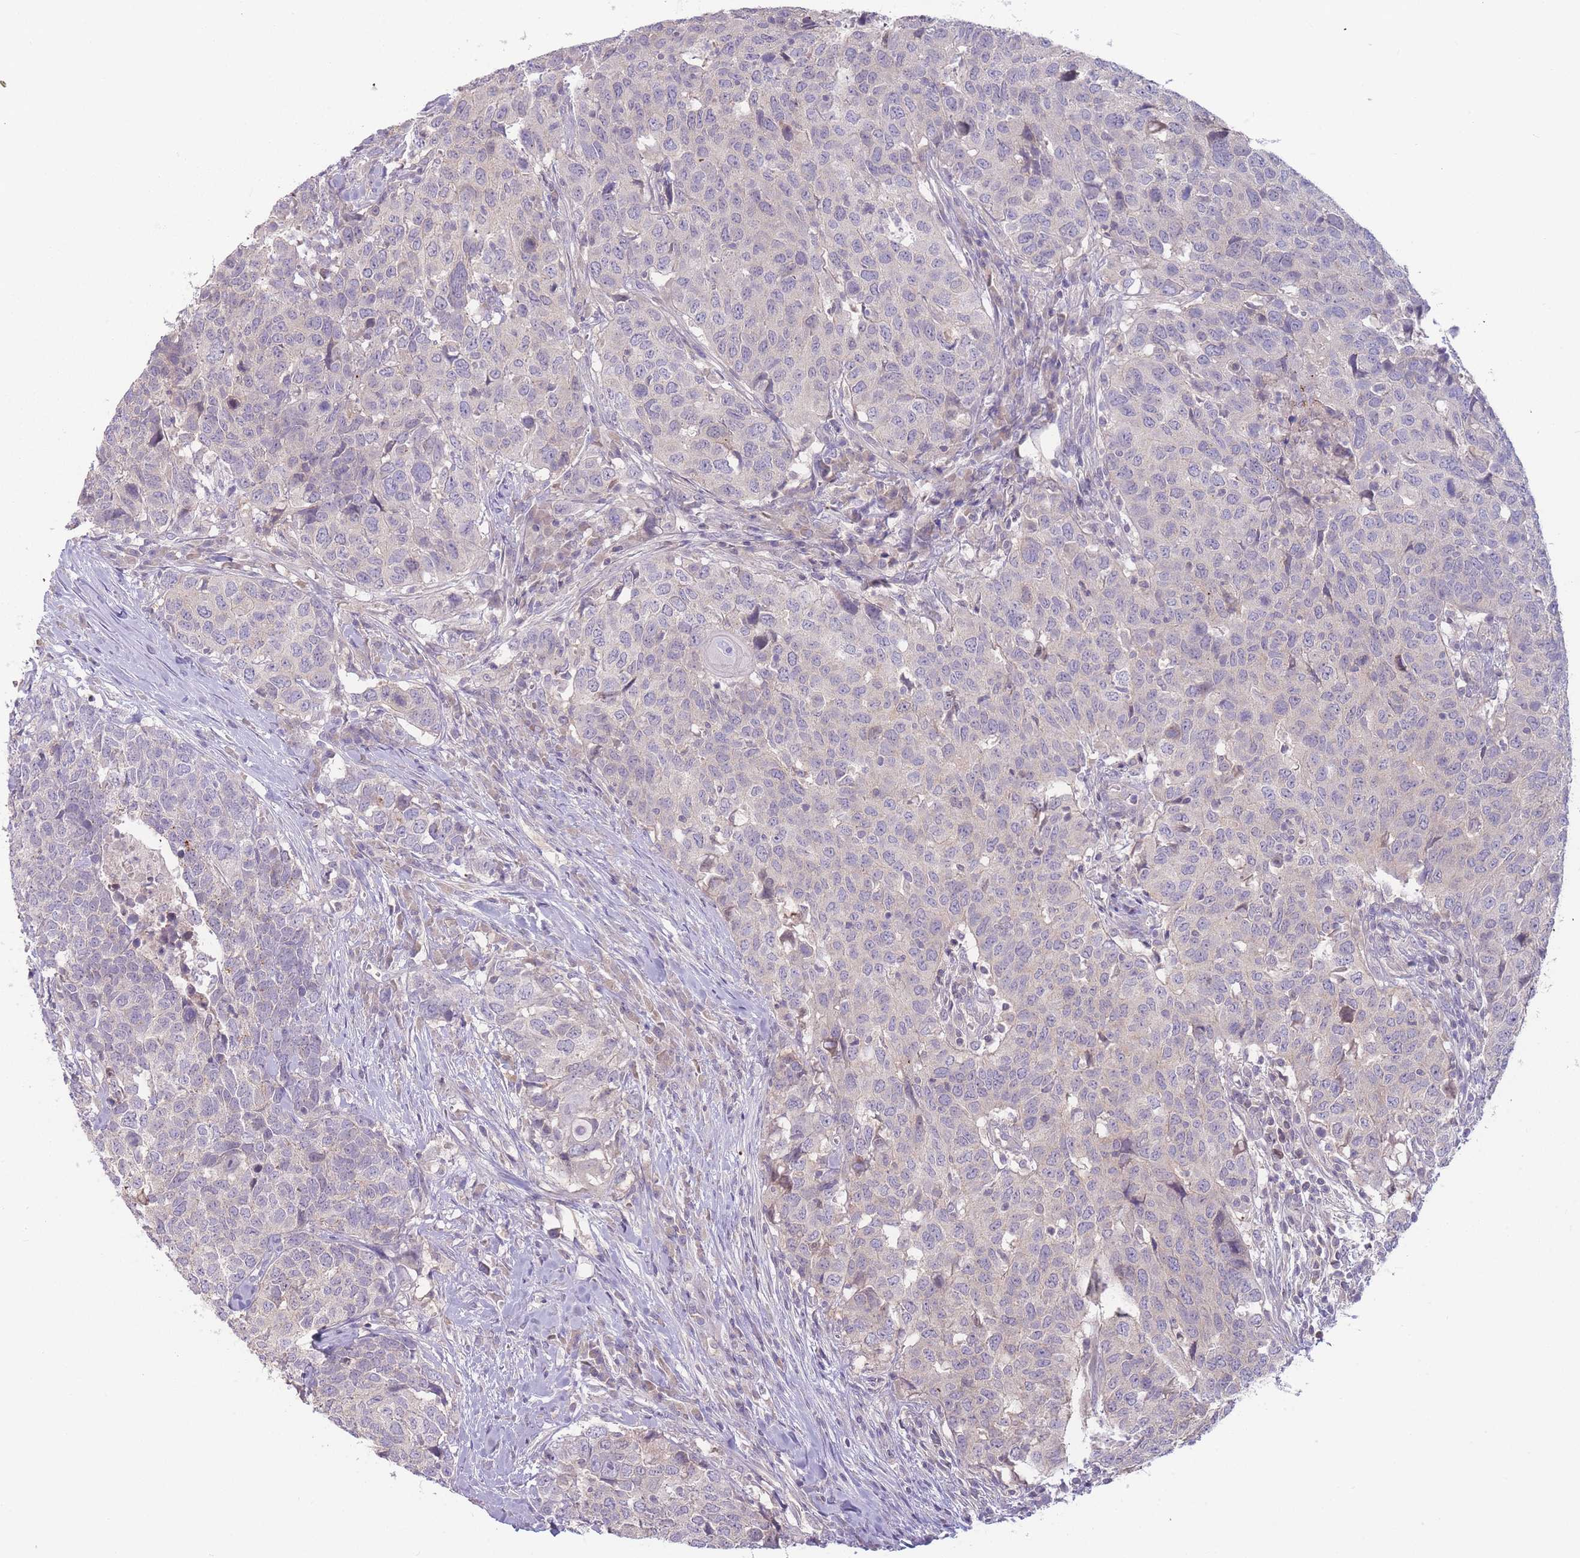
{"staining": {"intensity": "negative", "quantity": "none", "location": "none"}, "tissue": "head and neck cancer", "cell_type": "Tumor cells", "image_type": "cancer", "snomed": [{"axis": "morphology", "description": "Normal tissue, NOS"}, {"axis": "morphology", "description": "Squamous cell carcinoma, NOS"}, {"axis": "topography", "description": "Skeletal muscle"}, {"axis": "topography", "description": "Vascular tissue"}, {"axis": "topography", "description": "Peripheral nerve tissue"}, {"axis": "topography", "description": "Head-Neck"}], "caption": "High magnification brightfield microscopy of head and neck cancer (squamous cell carcinoma) stained with DAB (brown) and counterstained with hematoxylin (blue): tumor cells show no significant expression.", "gene": "SPHKAP", "patient": {"sex": "male", "age": 66}}